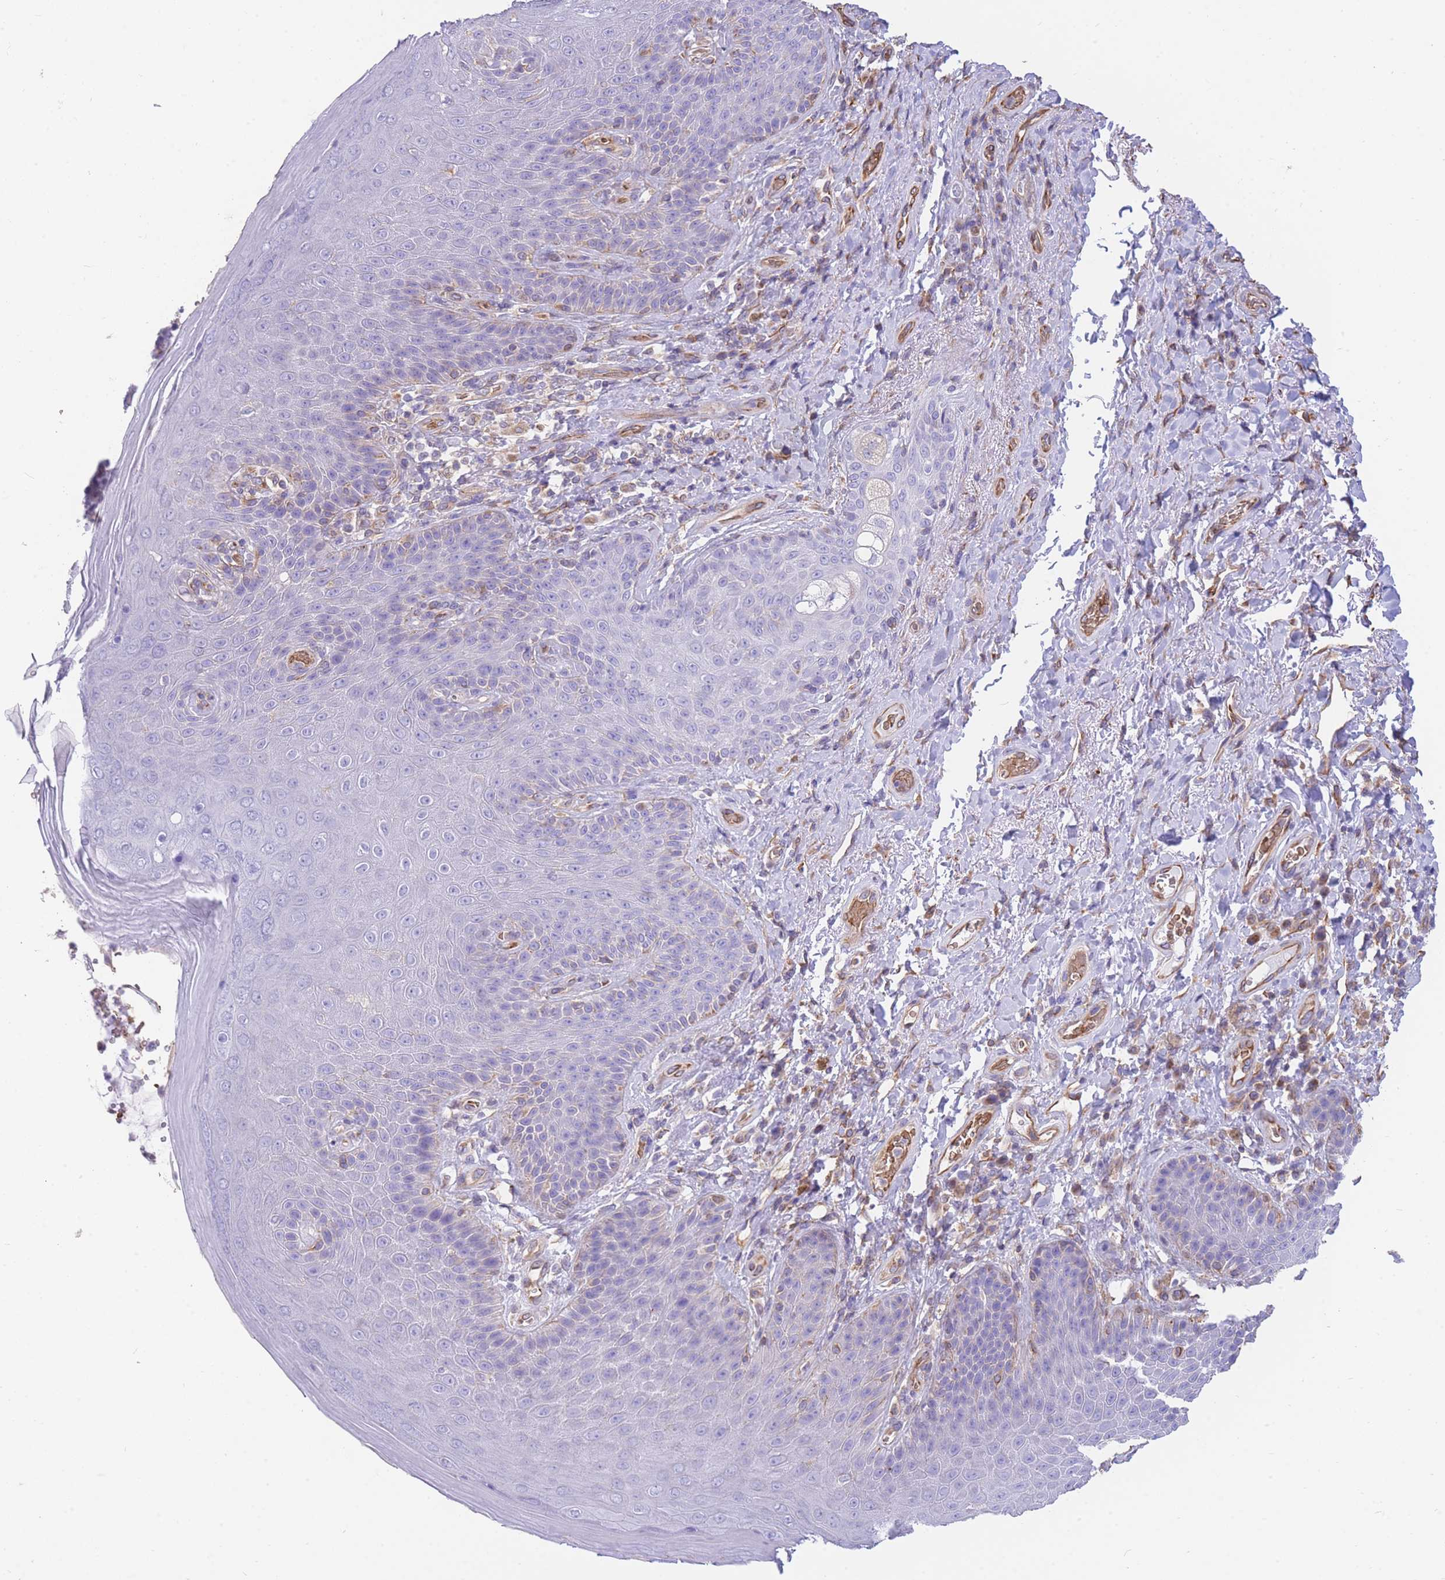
{"staining": {"intensity": "moderate", "quantity": "<25%", "location": "cytoplasmic/membranous"}, "tissue": "skin", "cell_type": "Epidermal cells", "image_type": "normal", "snomed": [{"axis": "morphology", "description": "Normal tissue, NOS"}, {"axis": "topography", "description": "Anal"}], "caption": "A low amount of moderate cytoplasmic/membranous positivity is identified in about <25% of epidermal cells in benign skin.", "gene": "ANKRD53", "patient": {"sex": "female", "age": 89}}